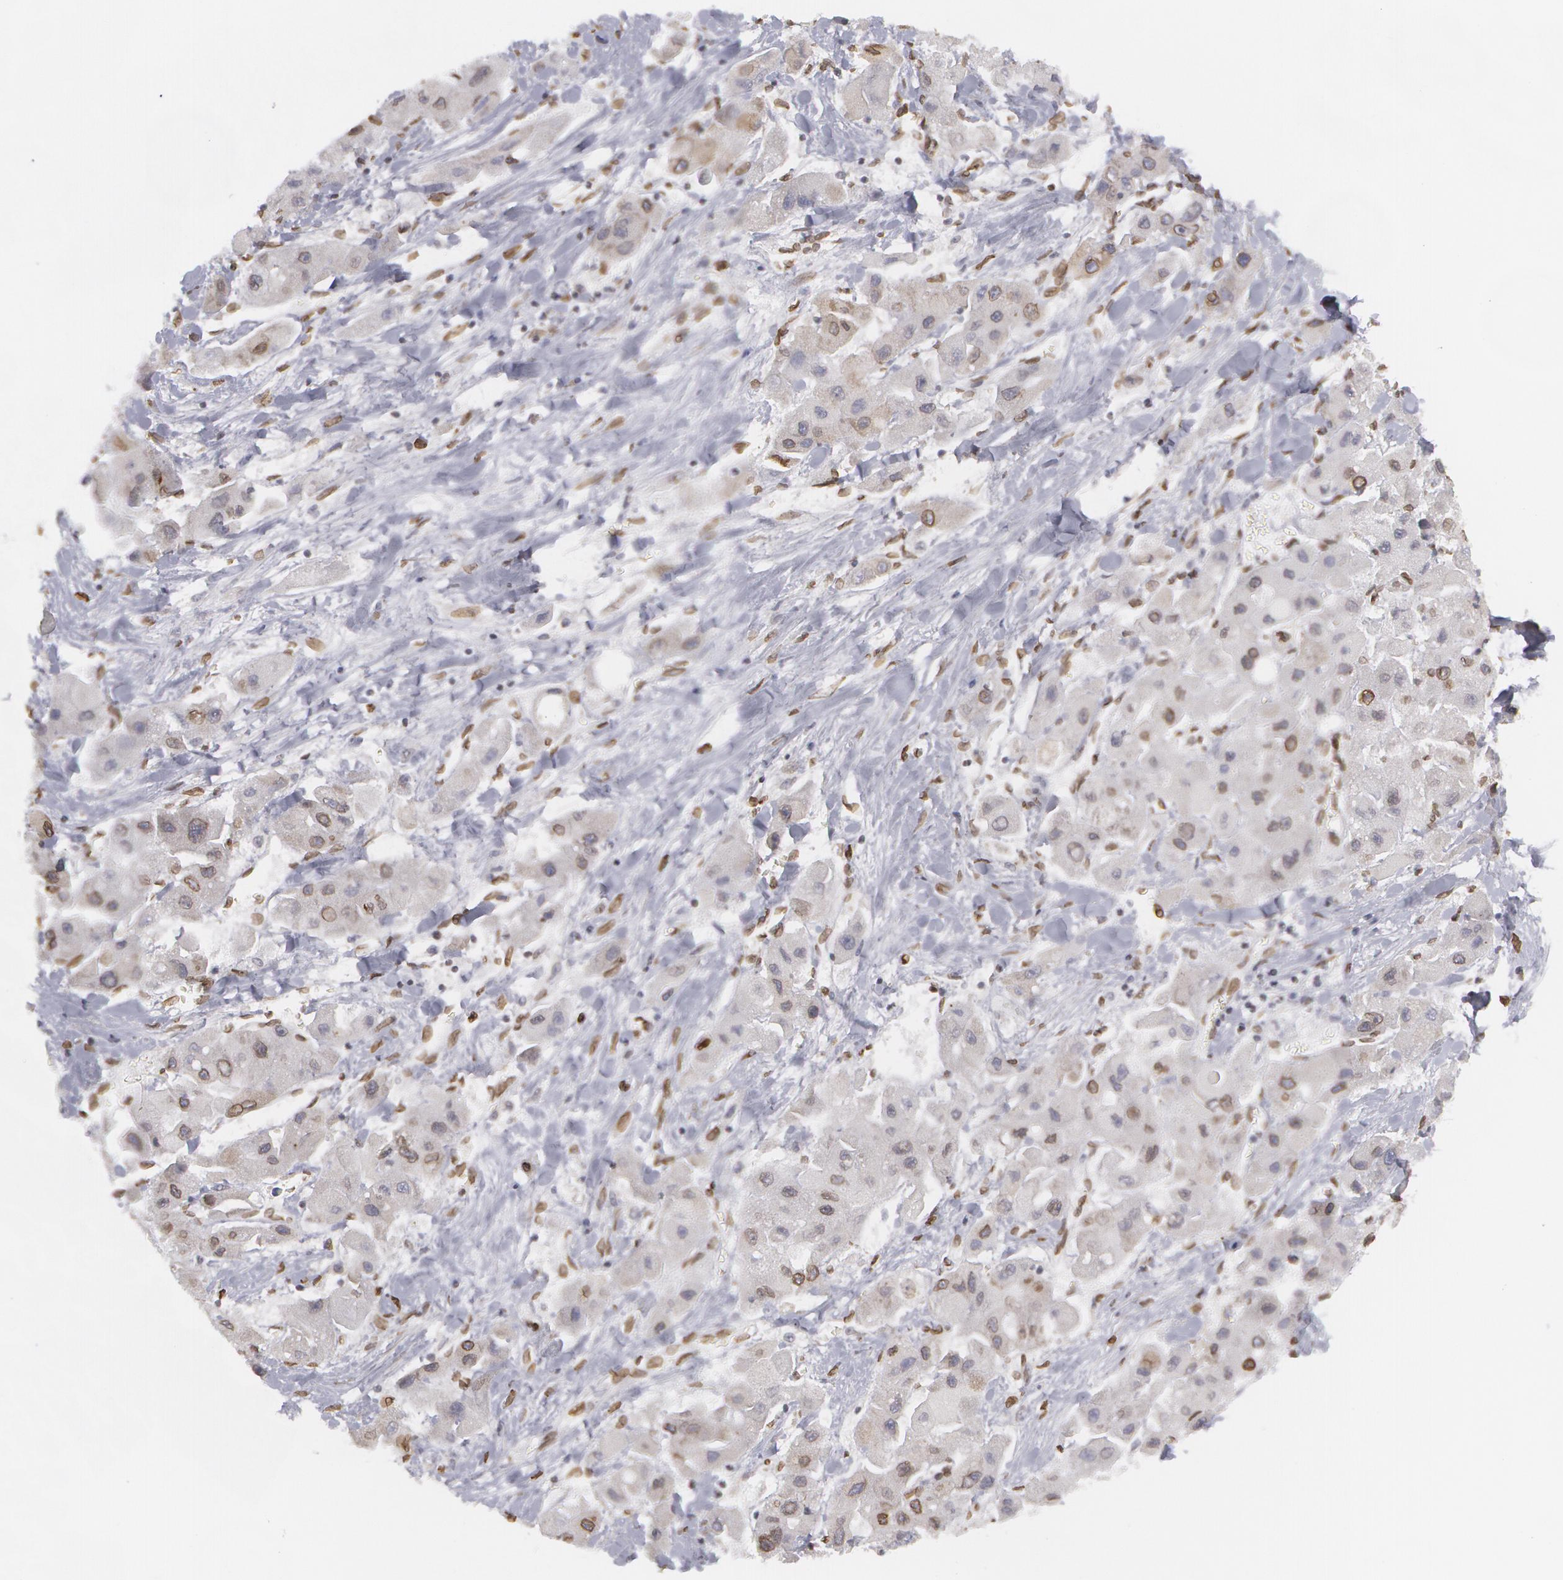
{"staining": {"intensity": "weak", "quantity": "<25%", "location": "nuclear"}, "tissue": "liver cancer", "cell_type": "Tumor cells", "image_type": "cancer", "snomed": [{"axis": "morphology", "description": "Carcinoma, Hepatocellular, NOS"}, {"axis": "topography", "description": "Liver"}], "caption": "Tumor cells are negative for protein expression in human hepatocellular carcinoma (liver).", "gene": "EMD", "patient": {"sex": "male", "age": 24}}